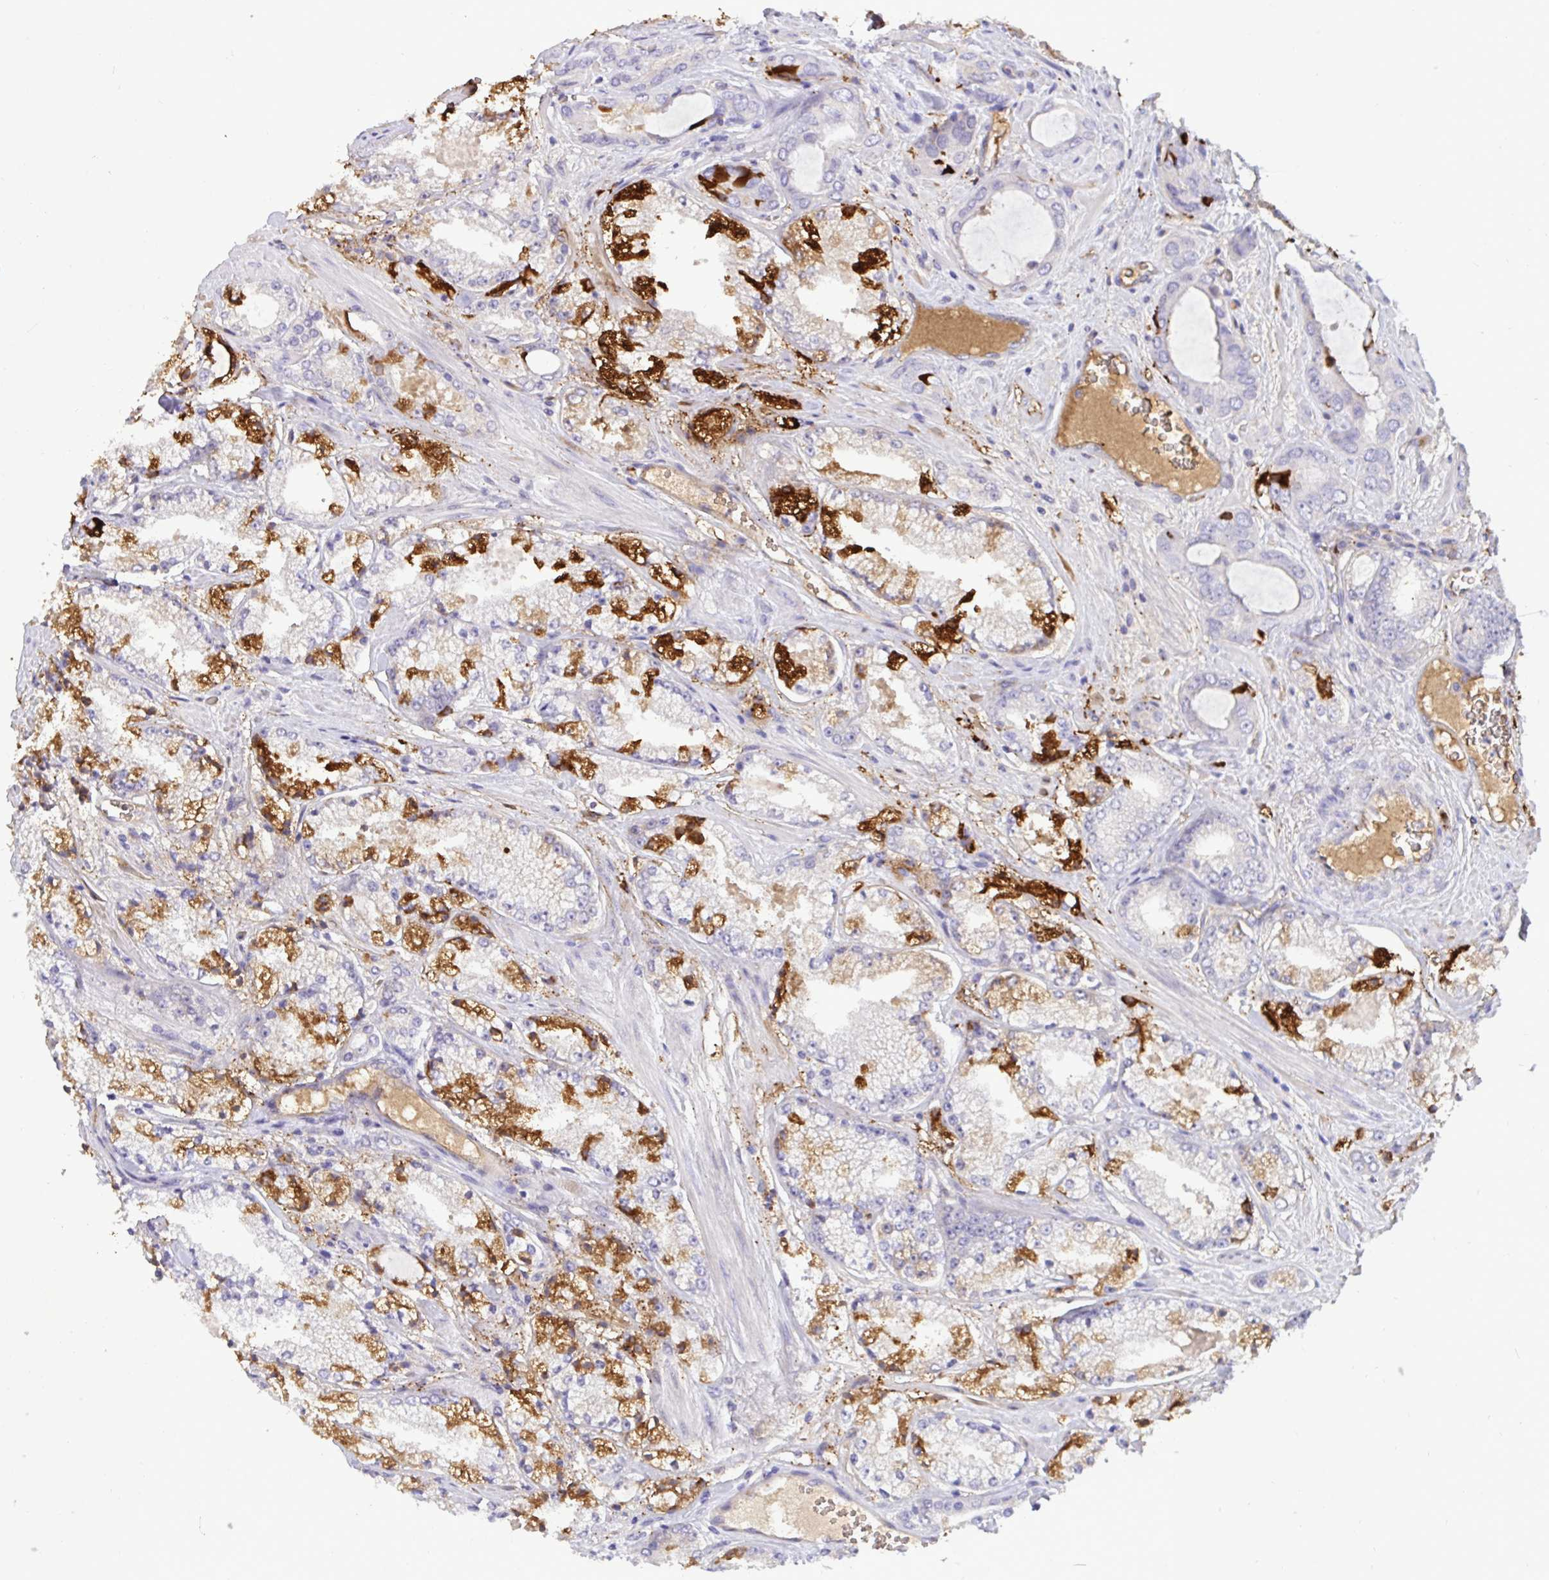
{"staining": {"intensity": "strong", "quantity": "<25%", "location": "cytoplasmic/membranous"}, "tissue": "prostate cancer", "cell_type": "Tumor cells", "image_type": "cancer", "snomed": [{"axis": "morphology", "description": "Adenocarcinoma, High grade"}, {"axis": "topography", "description": "Prostate"}], "caption": "Immunohistochemical staining of adenocarcinoma (high-grade) (prostate) reveals medium levels of strong cytoplasmic/membranous staining in approximately <25% of tumor cells.", "gene": "F2", "patient": {"sex": "male", "age": 63}}